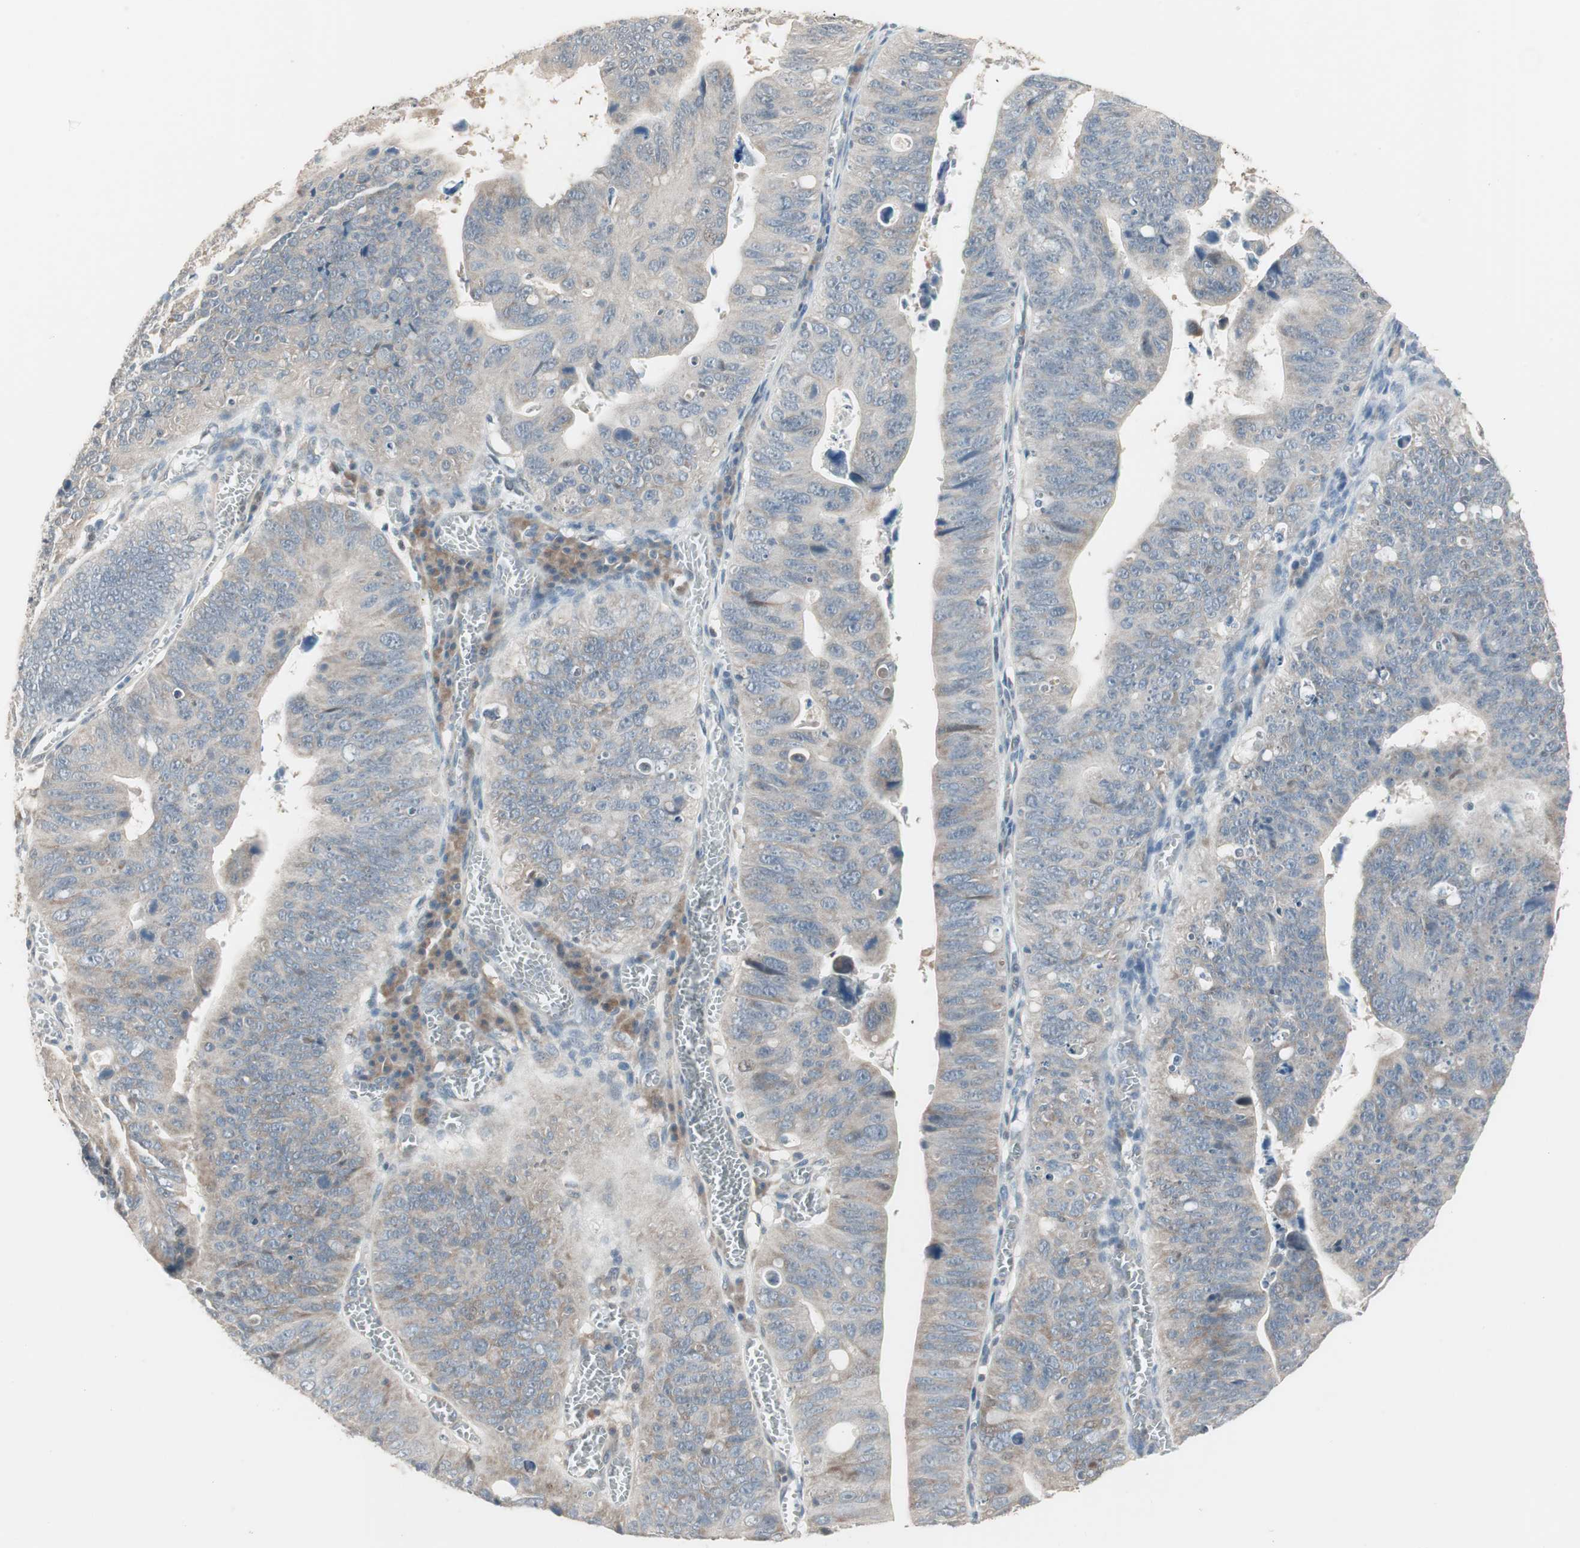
{"staining": {"intensity": "weak", "quantity": "25%-75%", "location": "cytoplasmic/membranous"}, "tissue": "stomach cancer", "cell_type": "Tumor cells", "image_type": "cancer", "snomed": [{"axis": "morphology", "description": "Adenocarcinoma, NOS"}, {"axis": "topography", "description": "Stomach"}], "caption": "Immunohistochemistry (IHC) image of neoplastic tissue: human stomach adenocarcinoma stained using IHC demonstrates low levels of weak protein expression localized specifically in the cytoplasmic/membranous of tumor cells, appearing as a cytoplasmic/membranous brown color.", "gene": "PDZK1", "patient": {"sex": "male", "age": 59}}